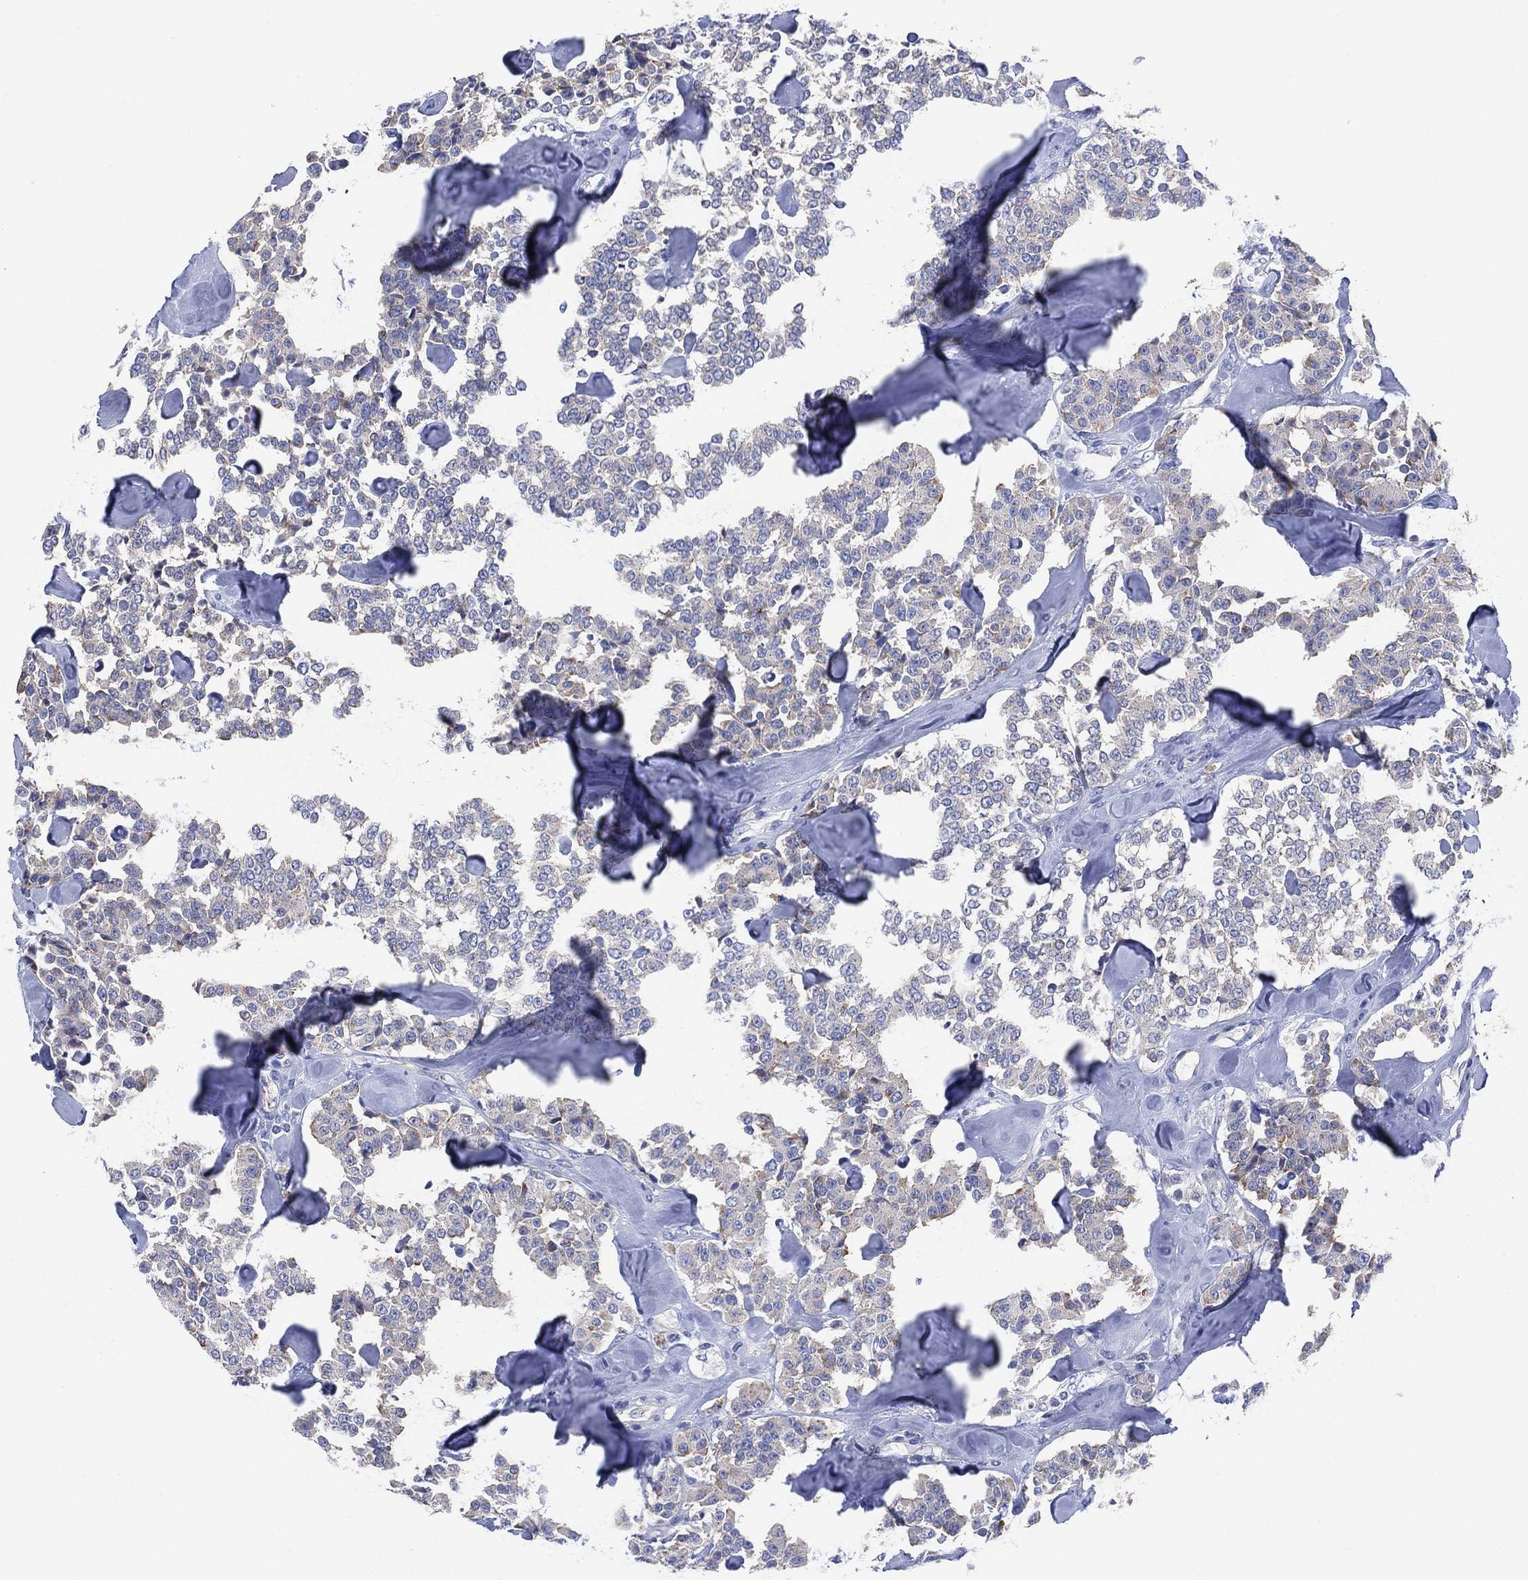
{"staining": {"intensity": "negative", "quantity": "none", "location": "none"}, "tissue": "carcinoid", "cell_type": "Tumor cells", "image_type": "cancer", "snomed": [{"axis": "morphology", "description": "Carcinoid, malignant, NOS"}, {"axis": "topography", "description": "Pancreas"}], "caption": "Tumor cells are negative for protein expression in human malignant carcinoid.", "gene": "CHRNA3", "patient": {"sex": "male", "age": 41}}